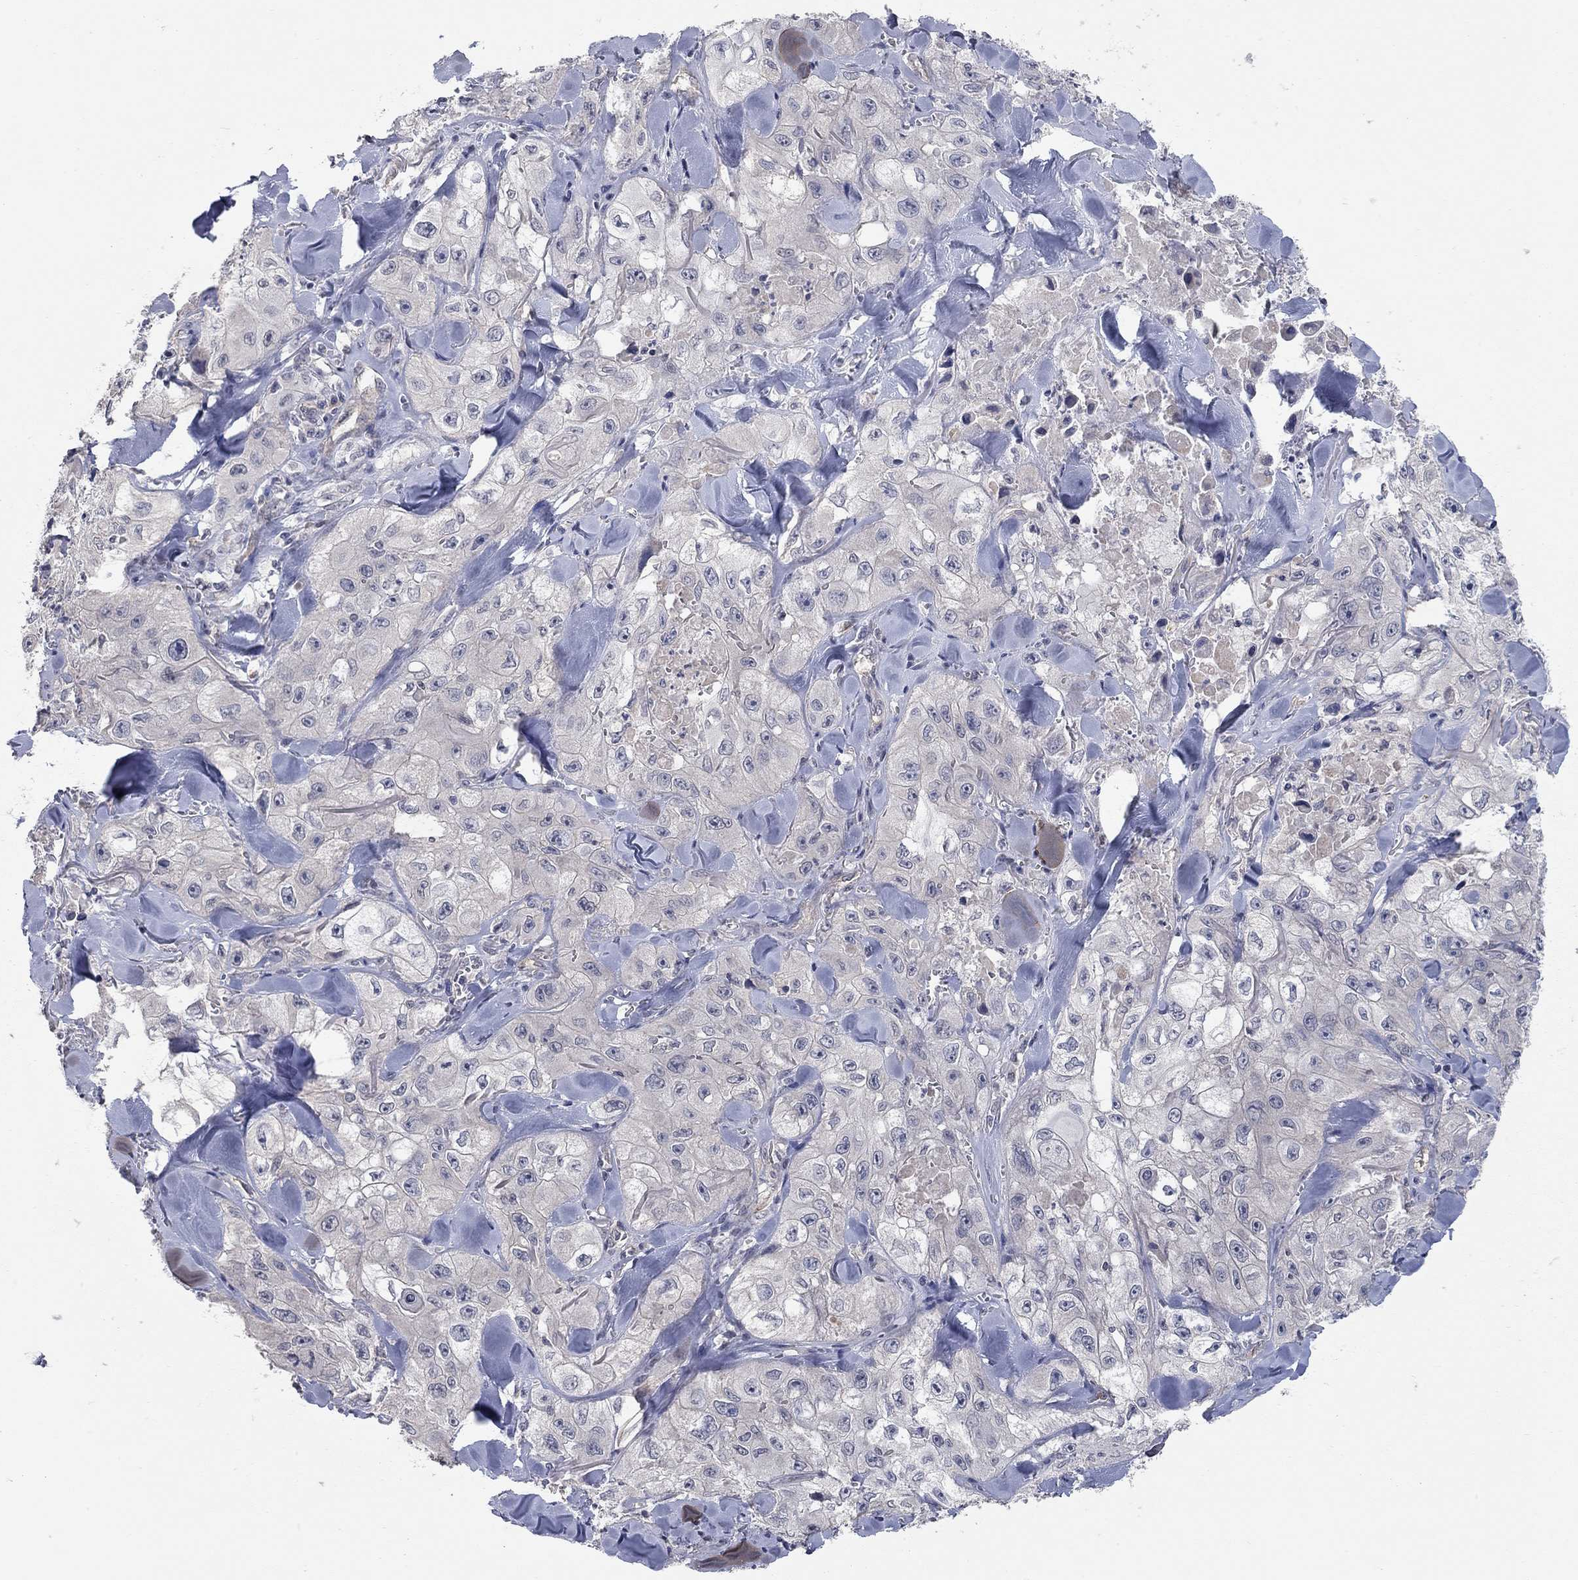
{"staining": {"intensity": "negative", "quantity": "none", "location": "none"}, "tissue": "skin cancer", "cell_type": "Tumor cells", "image_type": "cancer", "snomed": [{"axis": "morphology", "description": "Squamous cell carcinoma, NOS"}, {"axis": "topography", "description": "Skin"}, {"axis": "topography", "description": "Subcutis"}], "caption": "There is no significant expression in tumor cells of skin squamous cell carcinoma.", "gene": "WASF3", "patient": {"sex": "male", "age": 73}}